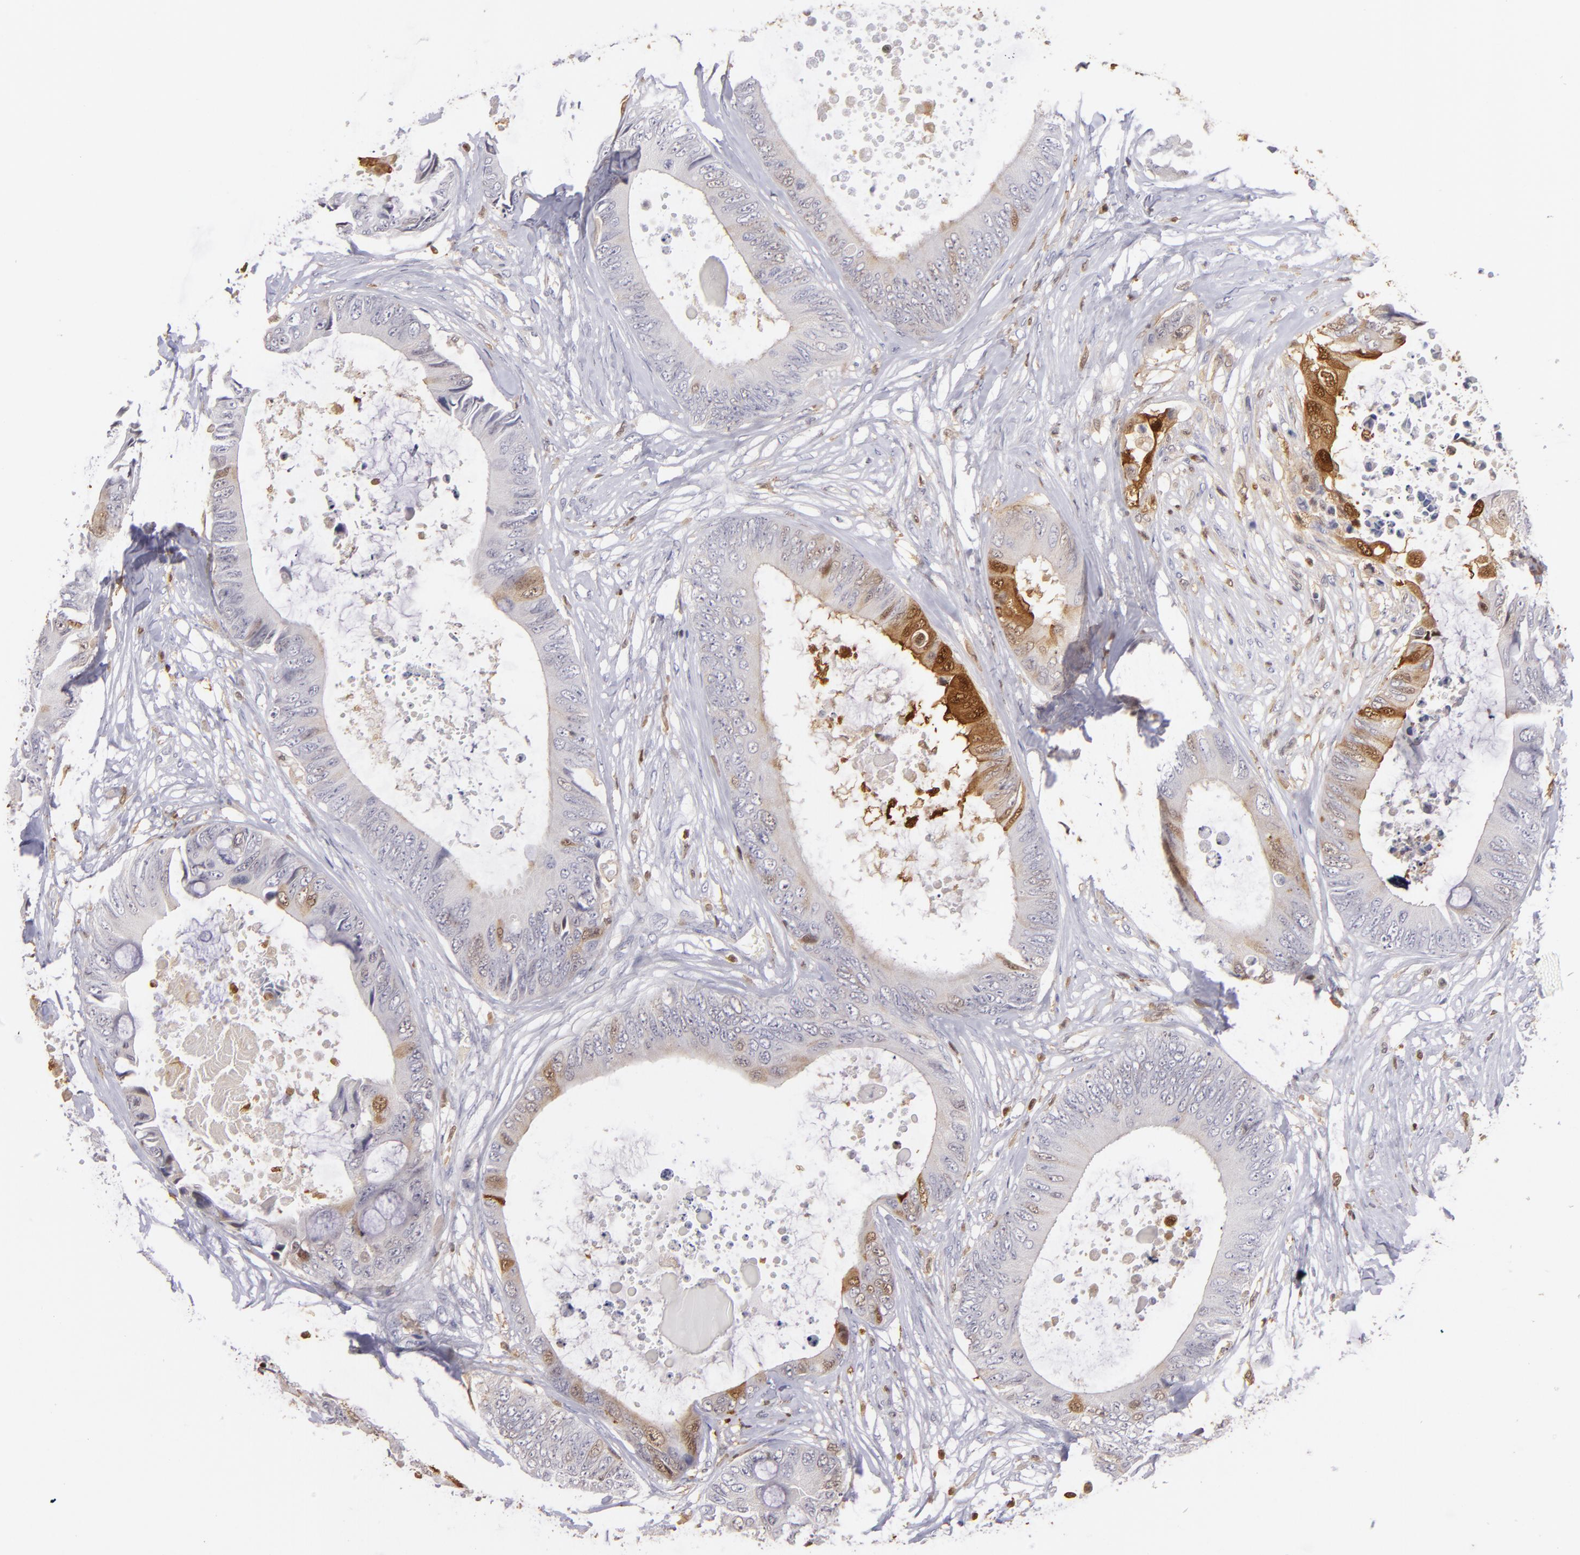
{"staining": {"intensity": "moderate", "quantity": "<25%", "location": "cytoplasmic/membranous,nuclear"}, "tissue": "colorectal cancer", "cell_type": "Tumor cells", "image_type": "cancer", "snomed": [{"axis": "morphology", "description": "Normal tissue, NOS"}, {"axis": "morphology", "description": "Adenocarcinoma, NOS"}, {"axis": "topography", "description": "Rectum"}, {"axis": "topography", "description": "Peripheral nerve tissue"}], "caption": "Colorectal adenocarcinoma was stained to show a protein in brown. There is low levels of moderate cytoplasmic/membranous and nuclear expression in about <25% of tumor cells. The protein of interest is shown in brown color, while the nuclei are stained blue.", "gene": "S100A2", "patient": {"sex": "female", "age": 77}}